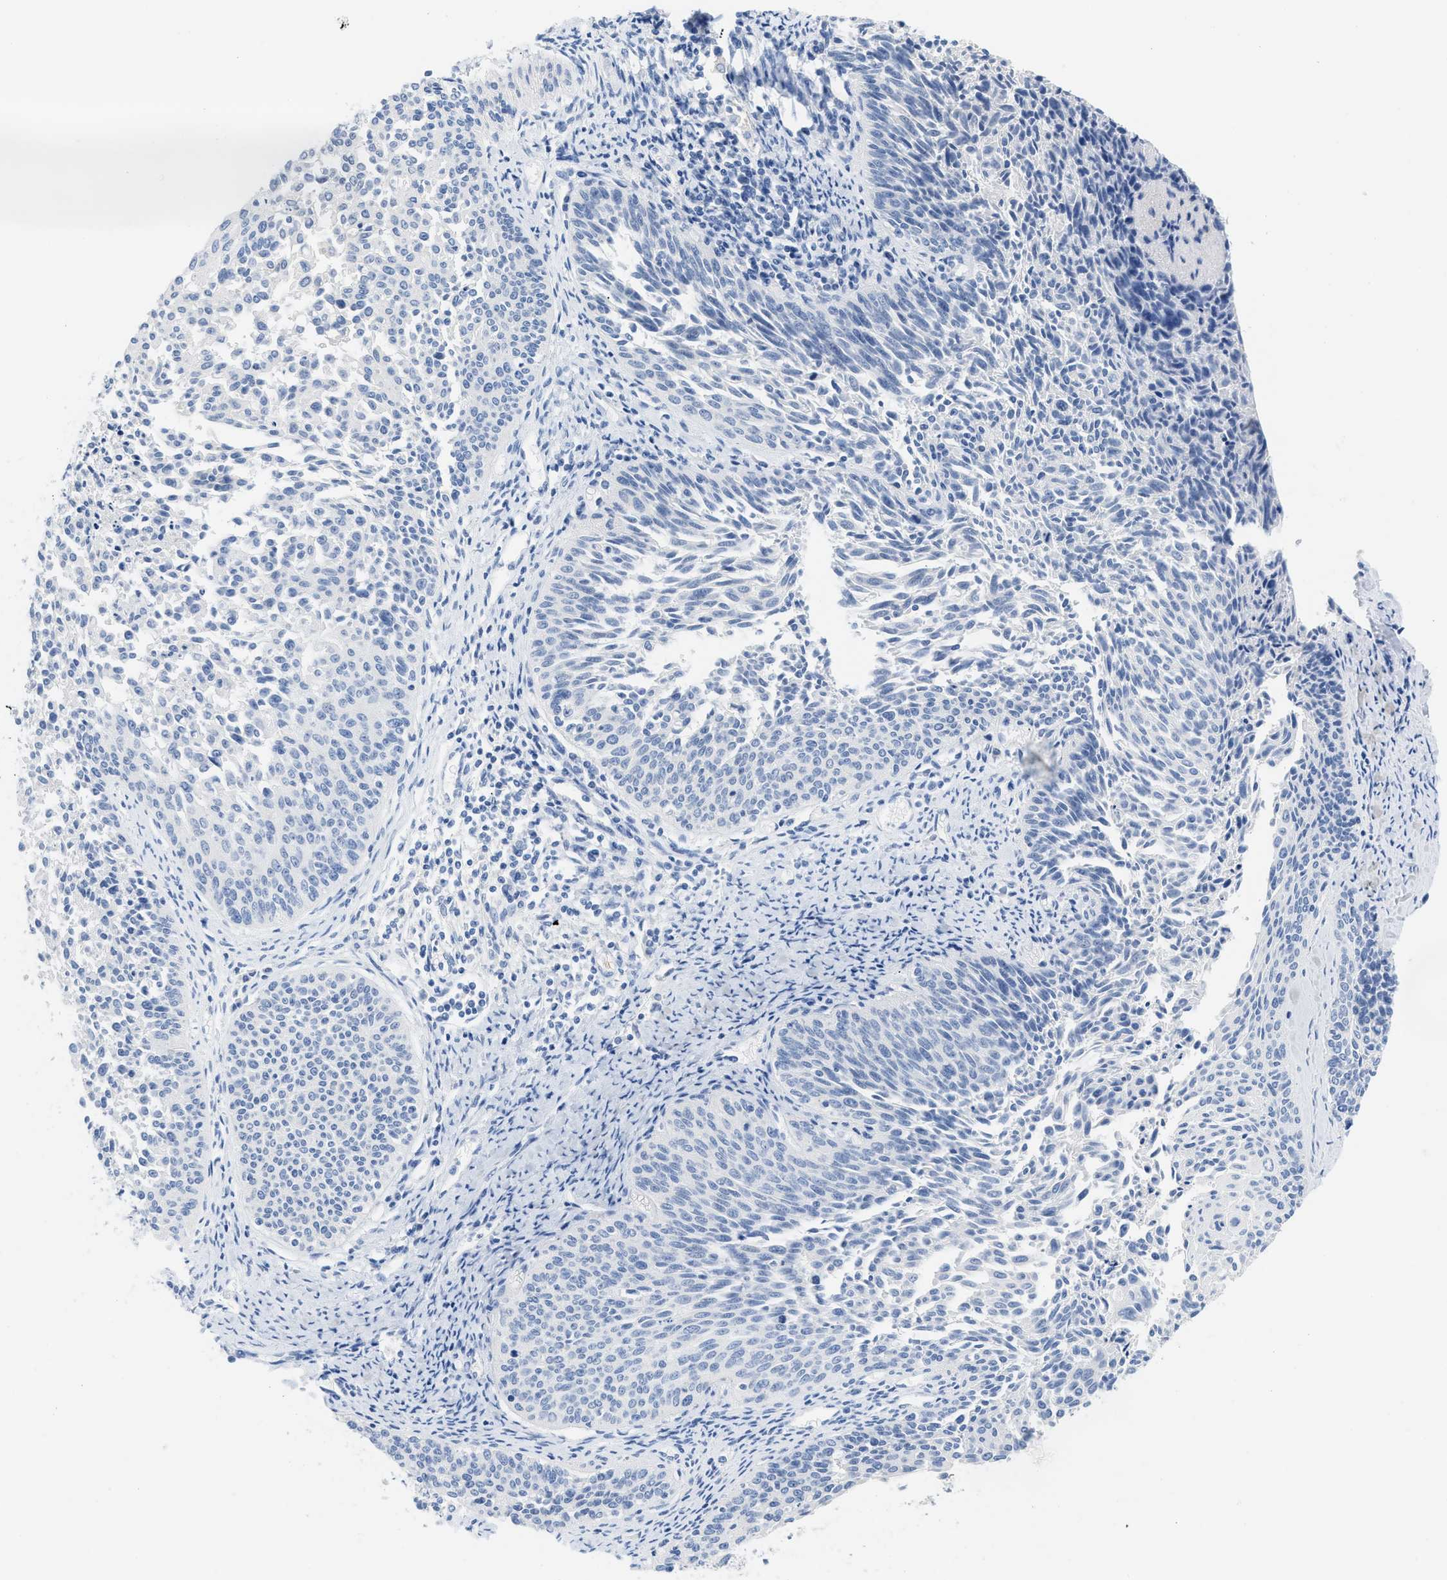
{"staining": {"intensity": "negative", "quantity": "none", "location": "none"}, "tissue": "cervical cancer", "cell_type": "Tumor cells", "image_type": "cancer", "snomed": [{"axis": "morphology", "description": "Squamous cell carcinoma, NOS"}, {"axis": "topography", "description": "Cervix"}], "caption": "This histopathology image is of cervical squamous cell carcinoma stained with immunohistochemistry (IHC) to label a protein in brown with the nuclei are counter-stained blue. There is no expression in tumor cells. (Stains: DAB immunohistochemistry with hematoxylin counter stain, Microscopy: brightfield microscopy at high magnification).", "gene": "PAPPA", "patient": {"sex": "female", "age": 55}}